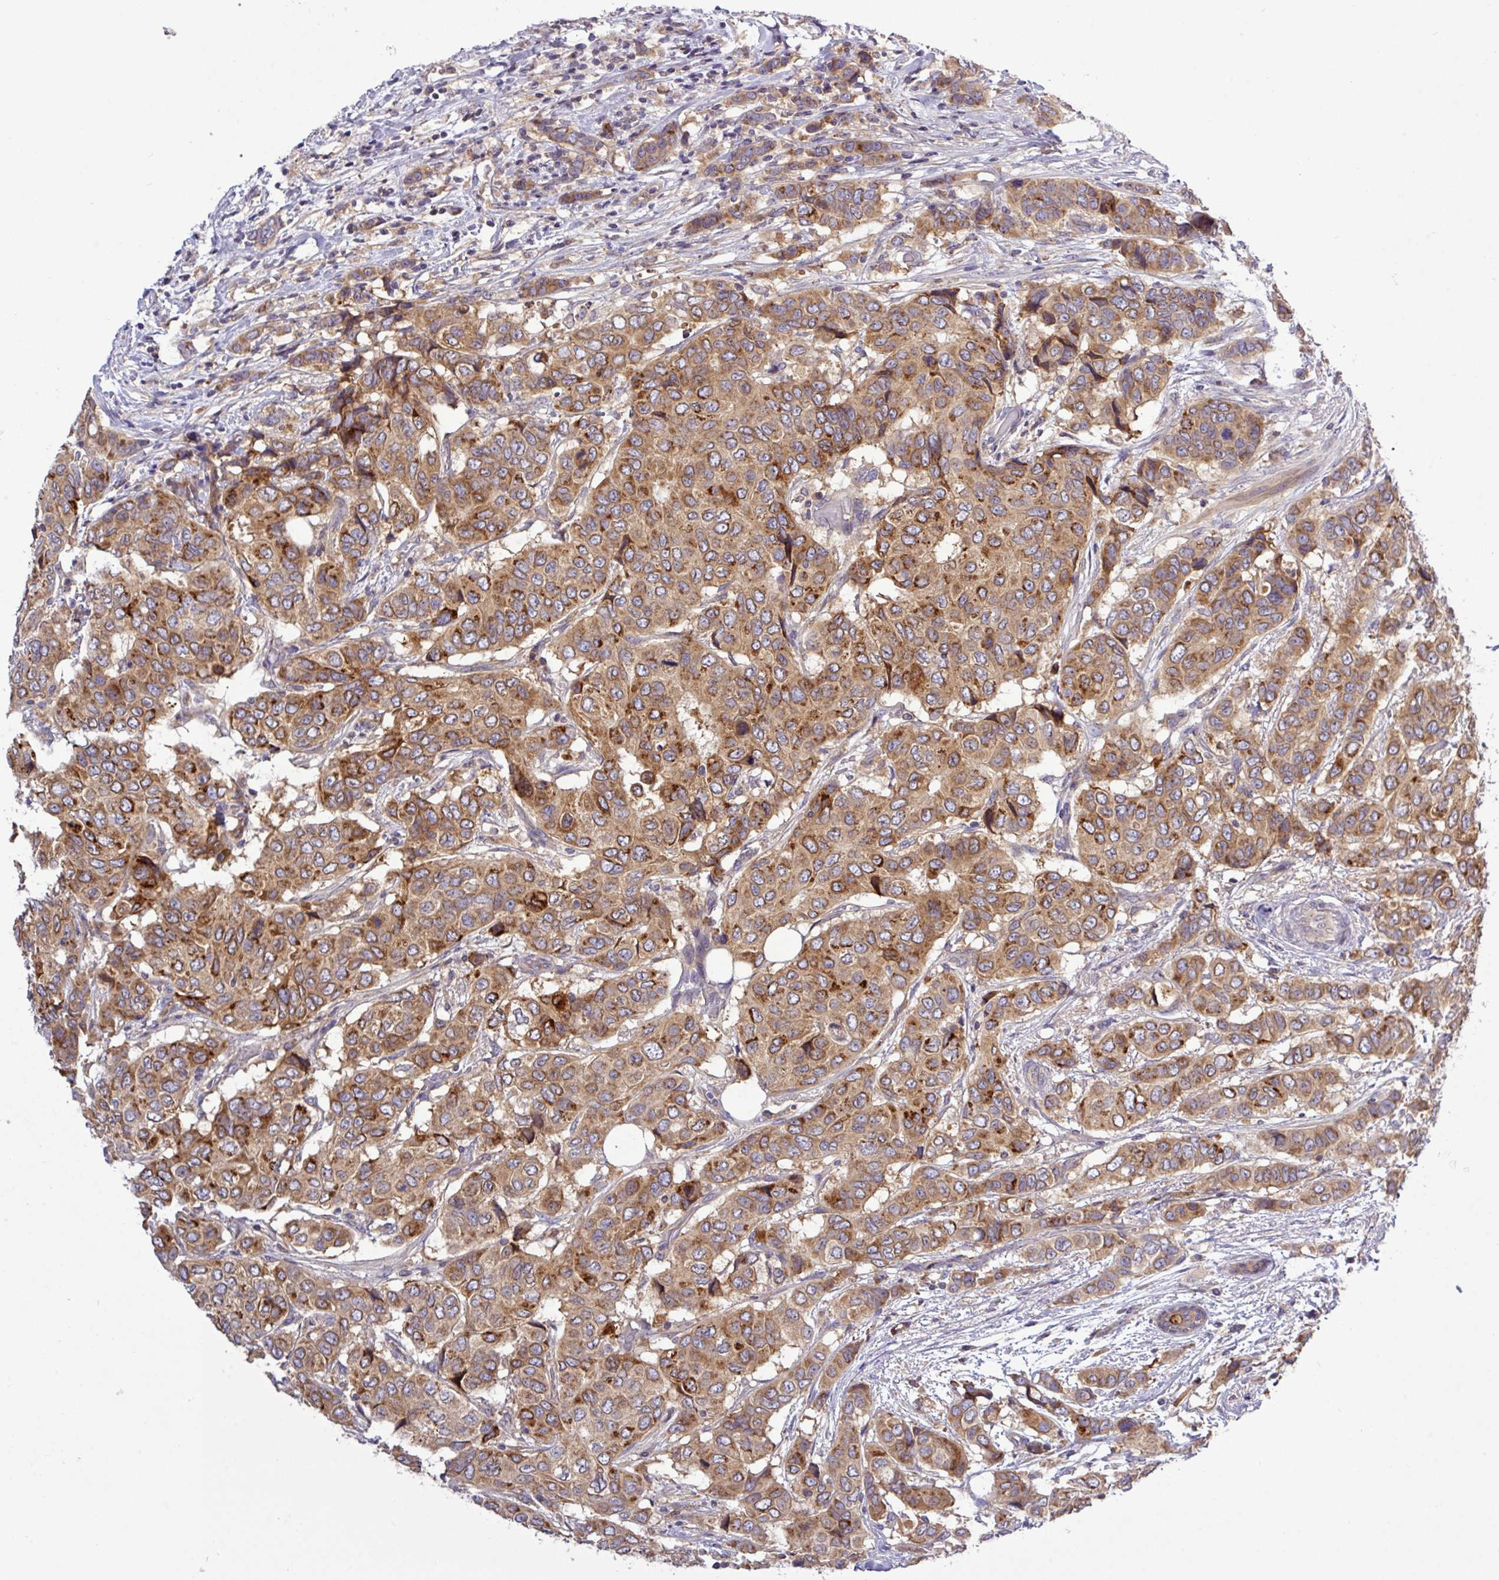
{"staining": {"intensity": "moderate", "quantity": ">75%", "location": "cytoplasmic/membranous"}, "tissue": "breast cancer", "cell_type": "Tumor cells", "image_type": "cancer", "snomed": [{"axis": "morphology", "description": "Lobular carcinoma"}, {"axis": "topography", "description": "Breast"}], "caption": "IHC histopathology image of neoplastic tissue: breast cancer stained using IHC displays medium levels of moderate protein expression localized specifically in the cytoplasmic/membranous of tumor cells, appearing as a cytoplasmic/membranous brown color.", "gene": "TMEM62", "patient": {"sex": "female", "age": 51}}